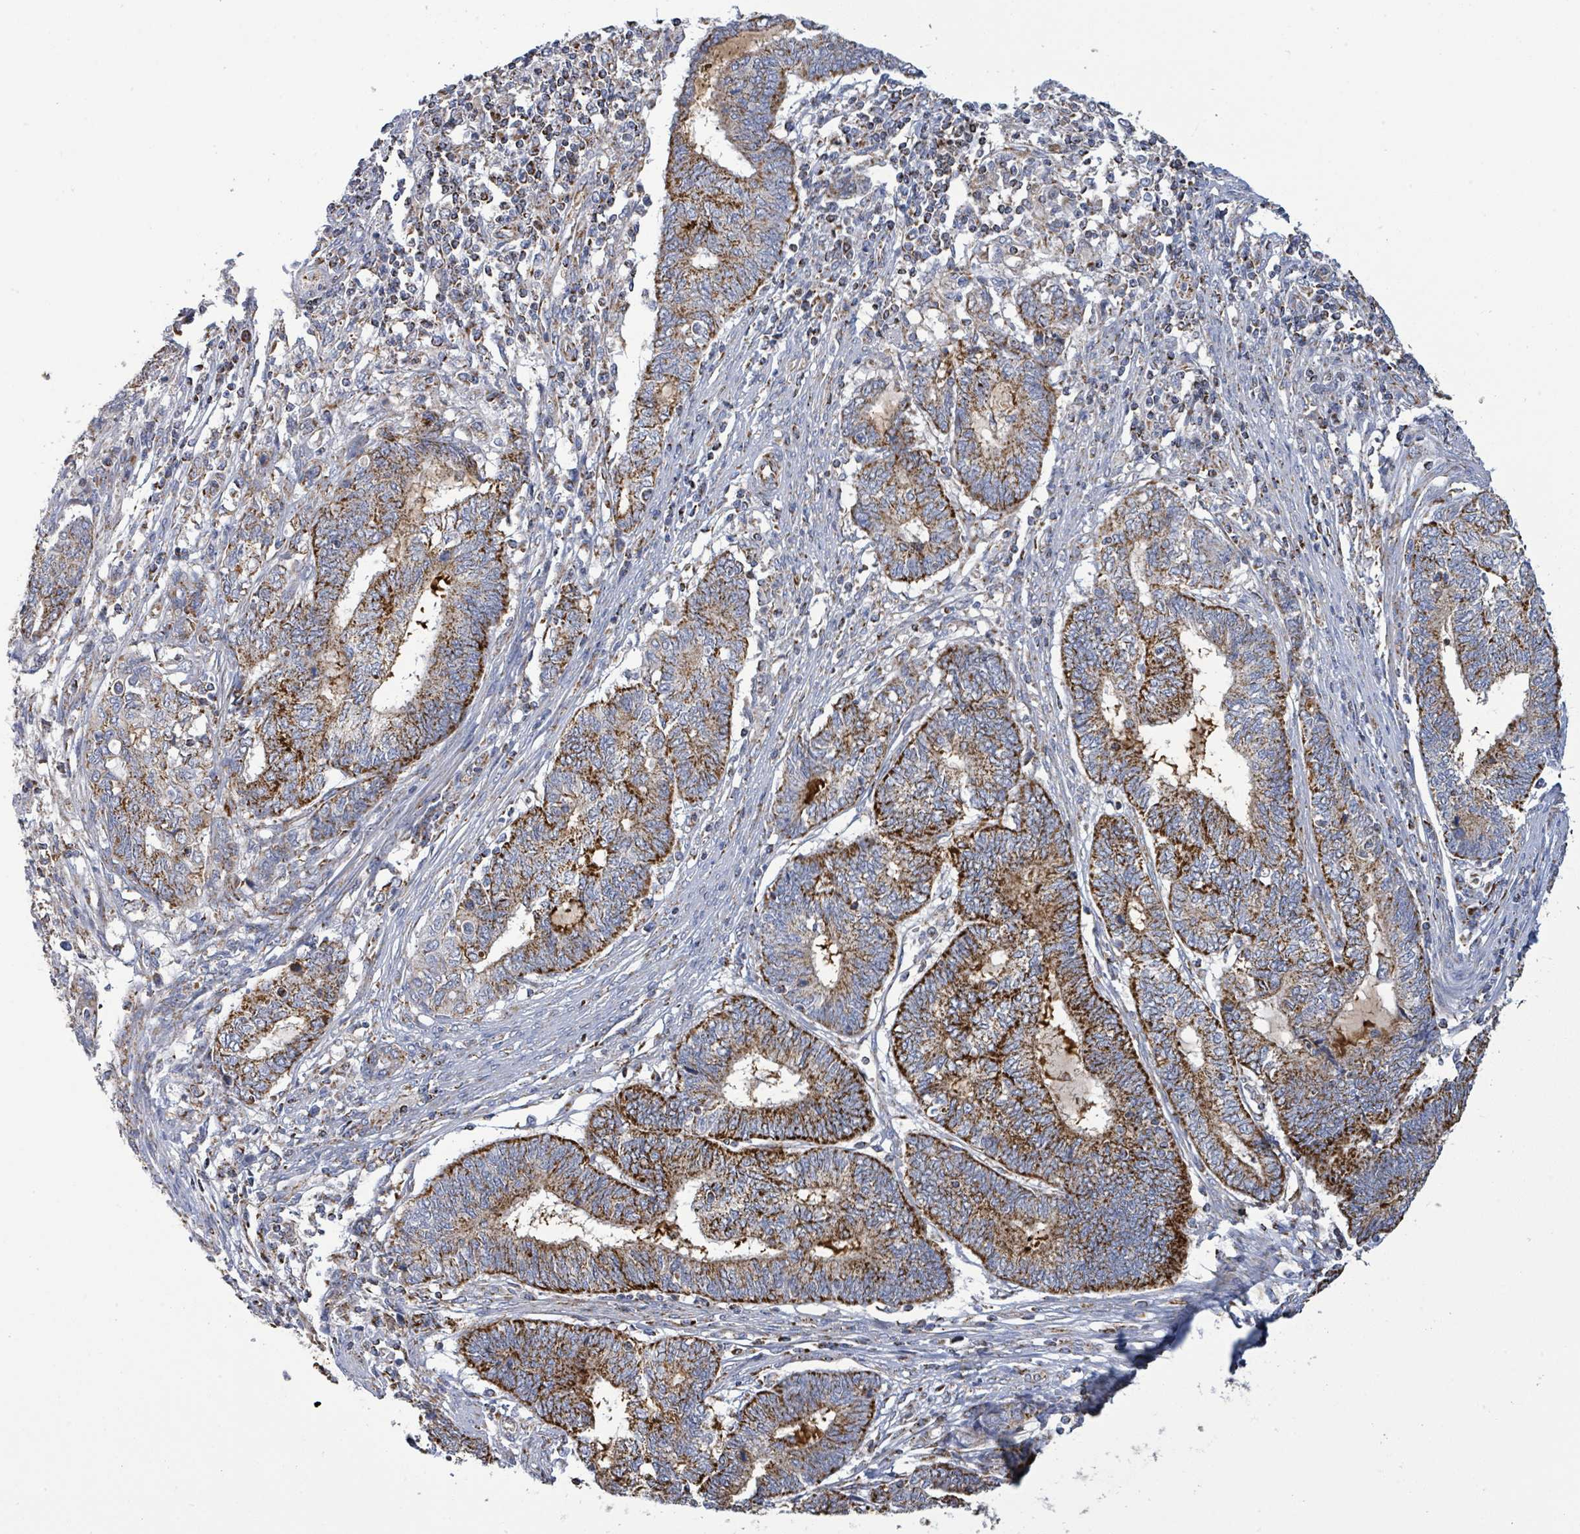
{"staining": {"intensity": "strong", "quantity": ">75%", "location": "cytoplasmic/membranous"}, "tissue": "endometrial cancer", "cell_type": "Tumor cells", "image_type": "cancer", "snomed": [{"axis": "morphology", "description": "Adenocarcinoma, NOS"}, {"axis": "topography", "description": "Uterus"}, {"axis": "topography", "description": "Endometrium"}], "caption": "This micrograph demonstrates endometrial cancer stained with immunohistochemistry to label a protein in brown. The cytoplasmic/membranous of tumor cells show strong positivity for the protein. Nuclei are counter-stained blue.", "gene": "SUCLG2", "patient": {"sex": "female", "age": 70}}